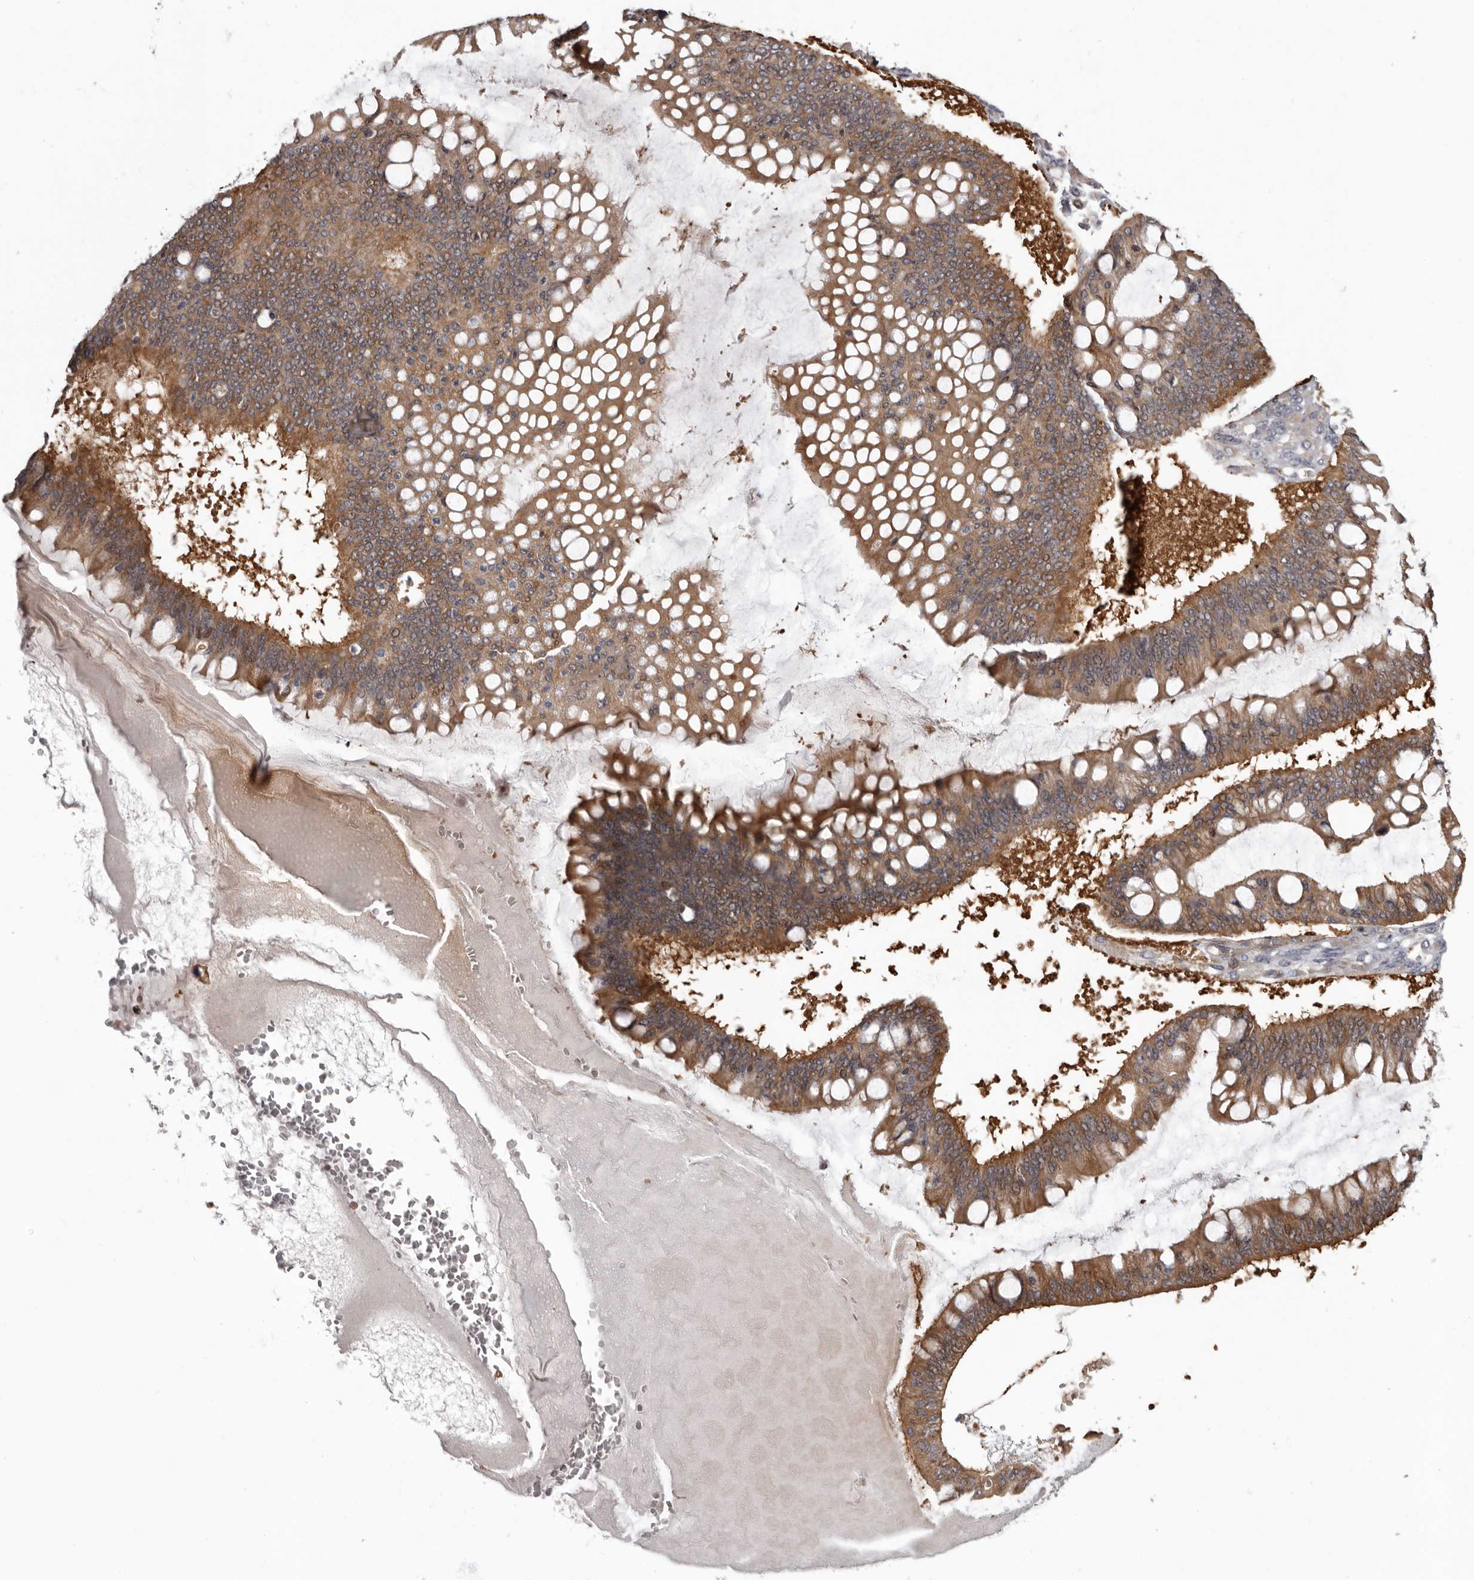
{"staining": {"intensity": "moderate", "quantity": ">75%", "location": "cytoplasmic/membranous"}, "tissue": "ovarian cancer", "cell_type": "Tumor cells", "image_type": "cancer", "snomed": [{"axis": "morphology", "description": "Cystadenocarcinoma, mucinous, NOS"}, {"axis": "topography", "description": "Ovary"}], "caption": "IHC staining of ovarian mucinous cystadenocarcinoma, which reveals medium levels of moderate cytoplasmic/membranous expression in approximately >75% of tumor cells indicating moderate cytoplasmic/membranous protein expression. The staining was performed using DAB (3,3'-diaminobenzidine) (brown) for protein detection and nuclei were counterstained in hematoxylin (blue).", "gene": "FGFR4", "patient": {"sex": "female", "age": 73}}